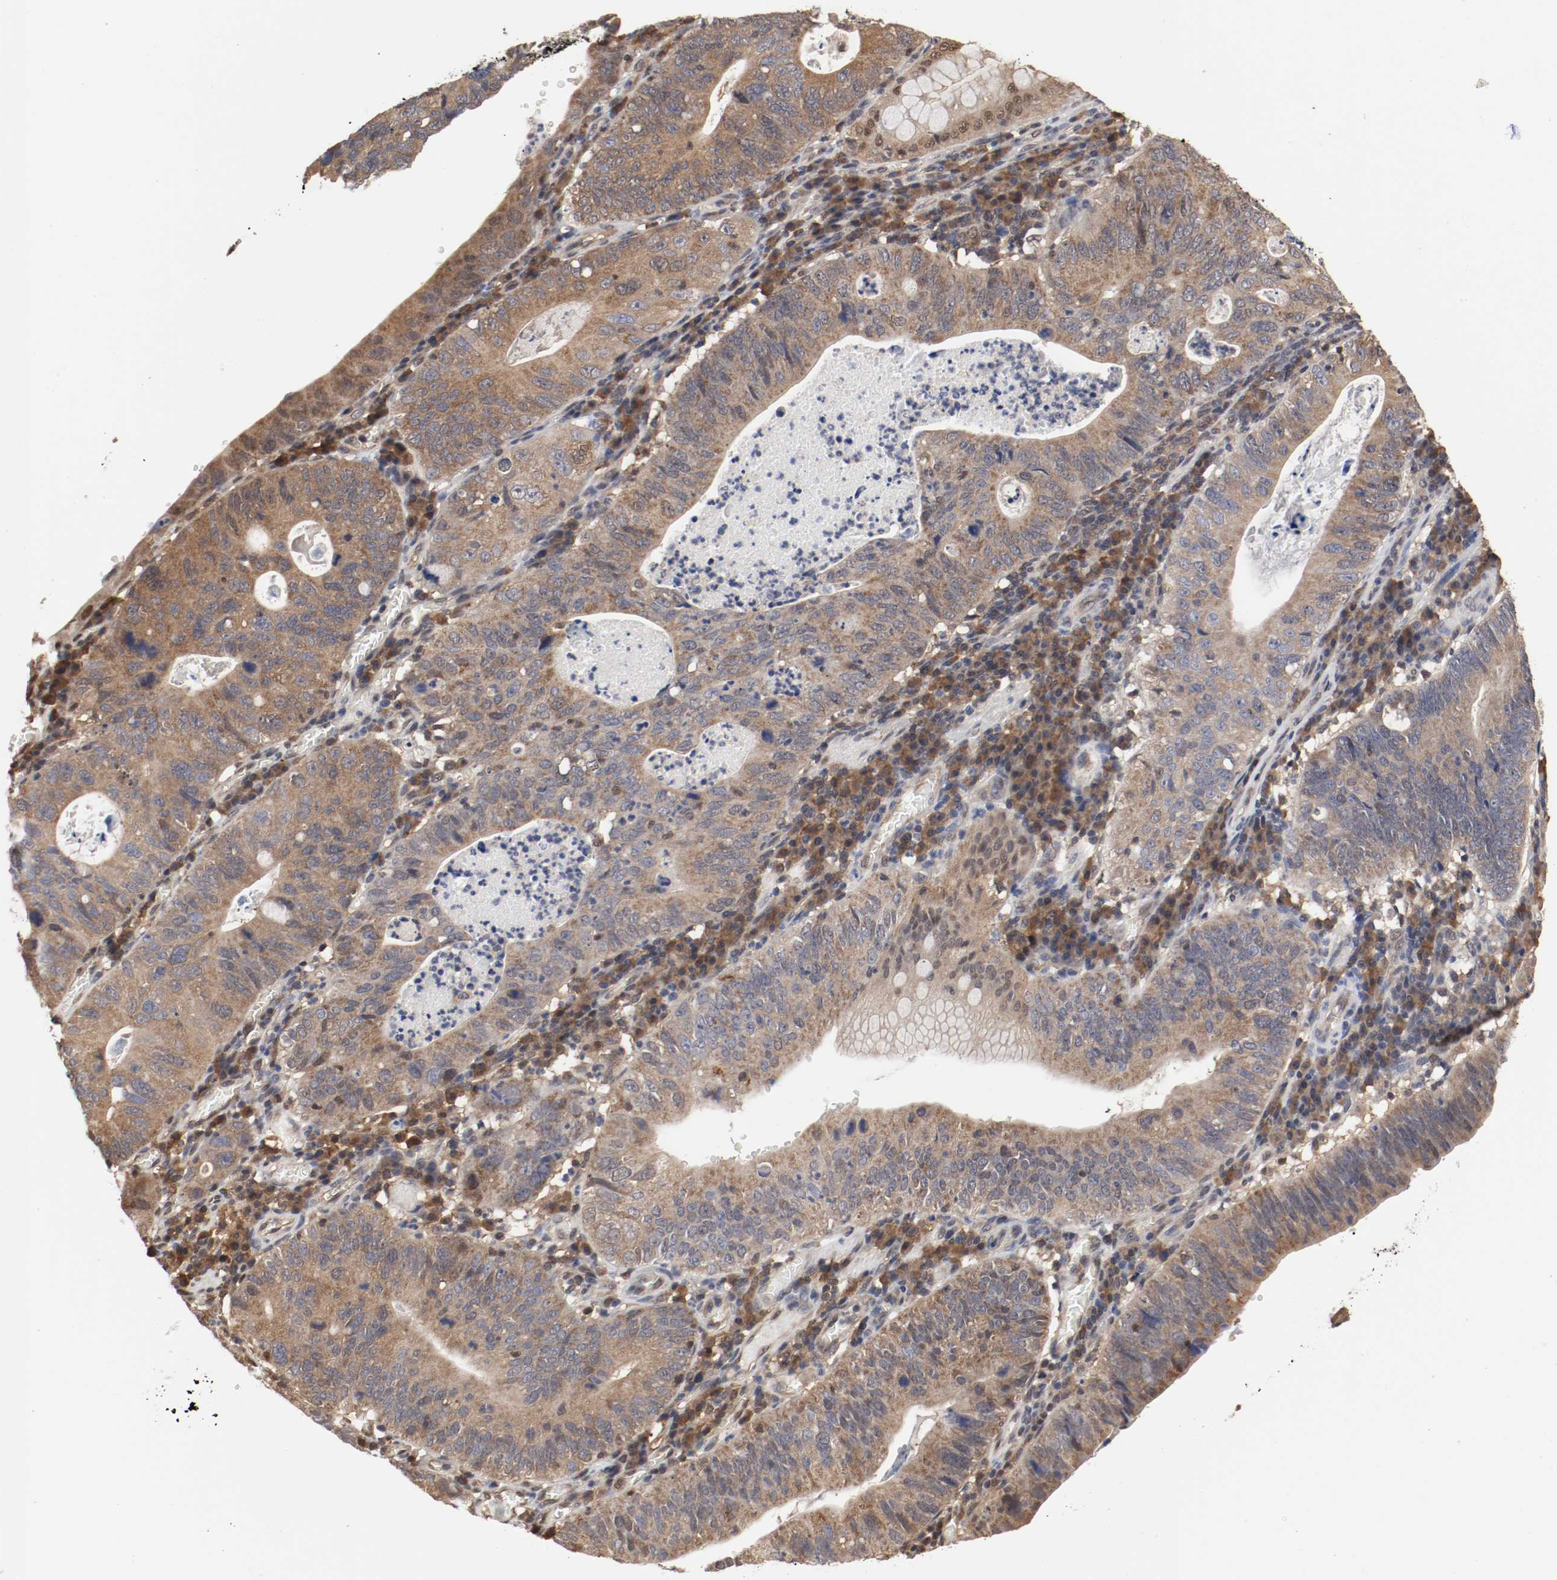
{"staining": {"intensity": "moderate", "quantity": ">75%", "location": "cytoplasmic/membranous"}, "tissue": "stomach cancer", "cell_type": "Tumor cells", "image_type": "cancer", "snomed": [{"axis": "morphology", "description": "Adenocarcinoma, NOS"}, {"axis": "topography", "description": "Stomach"}], "caption": "A brown stain highlights moderate cytoplasmic/membranous expression of a protein in human stomach cancer (adenocarcinoma) tumor cells.", "gene": "AFG3L2", "patient": {"sex": "male", "age": 59}}